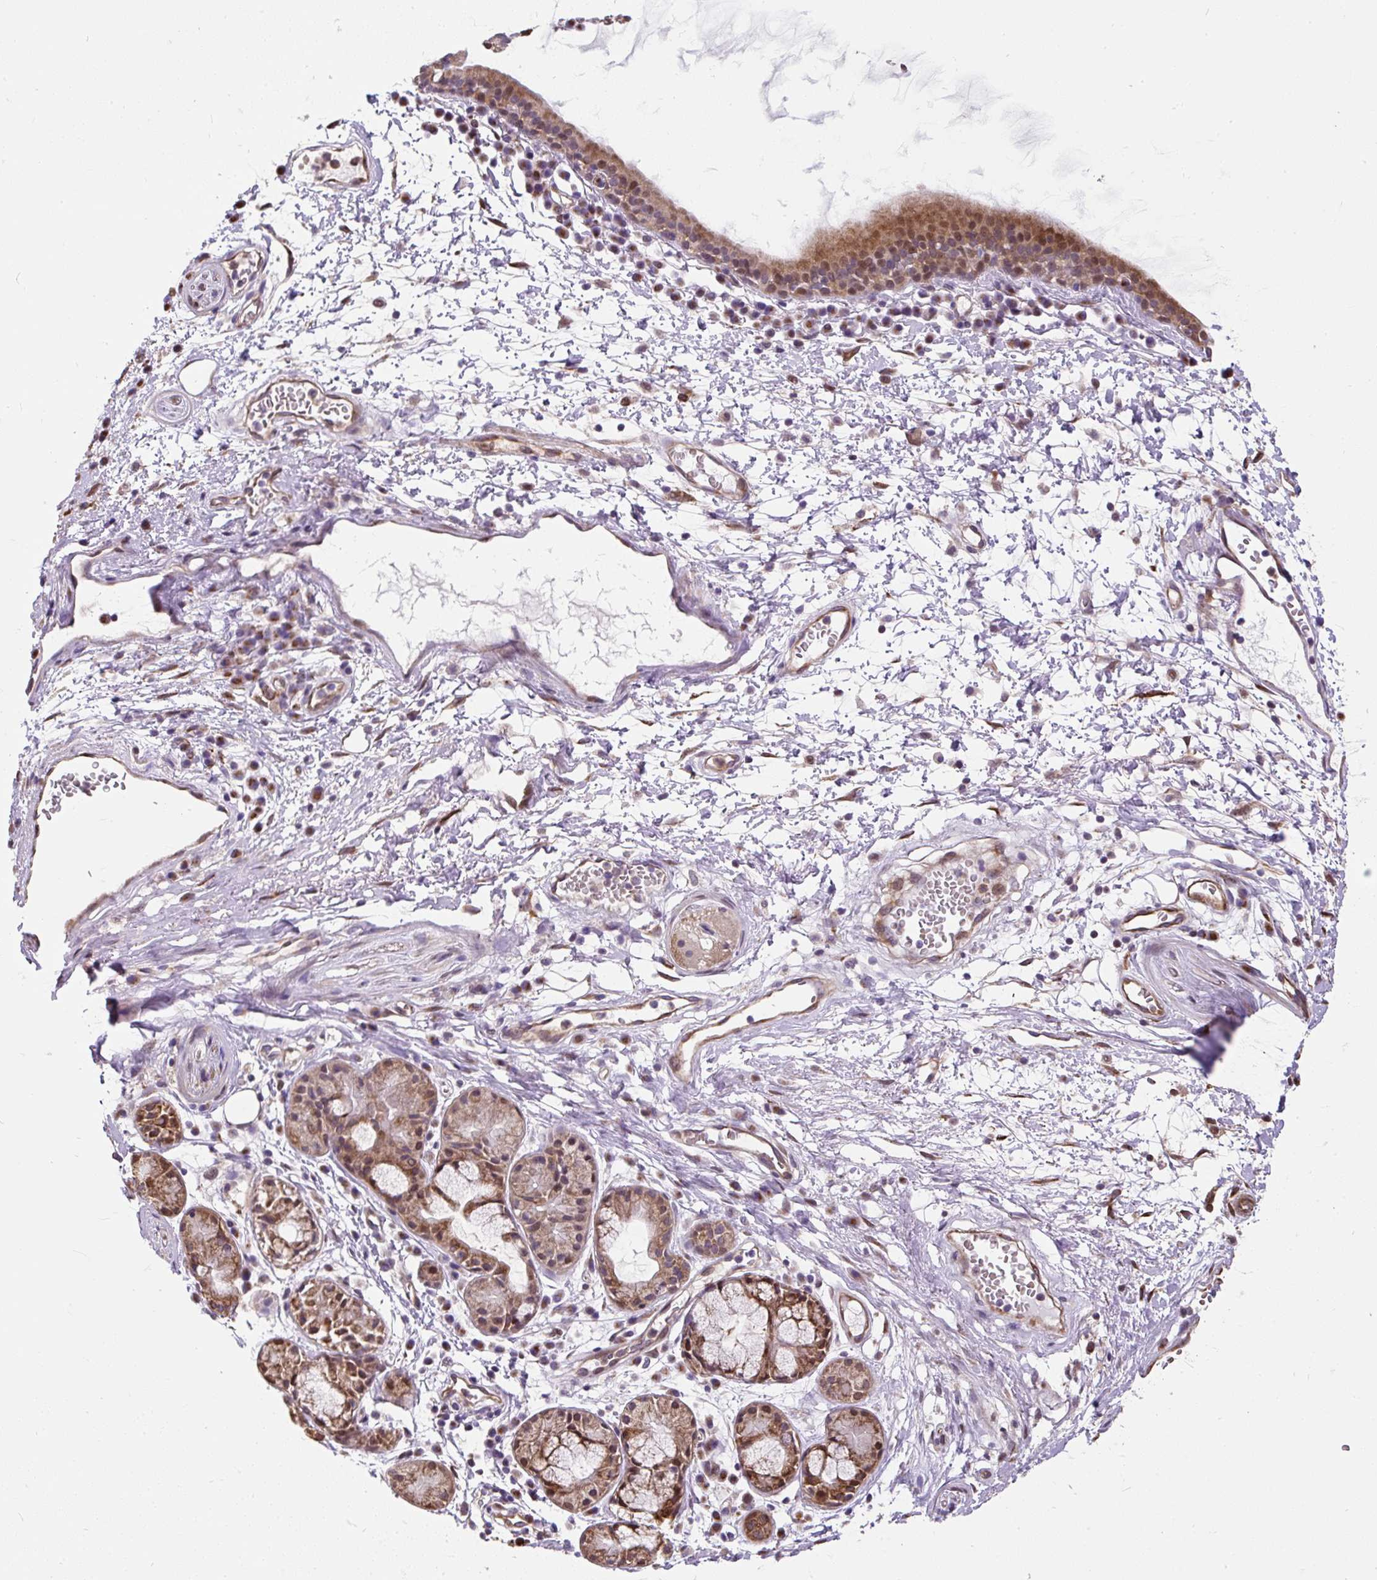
{"staining": {"intensity": "moderate", "quantity": ">75%", "location": "cytoplasmic/membranous,nuclear"}, "tissue": "nasopharynx", "cell_type": "Respiratory epithelial cells", "image_type": "normal", "snomed": [{"axis": "morphology", "description": "Normal tissue, NOS"}, {"axis": "topography", "description": "Lymph node"}, {"axis": "topography", "description": "Cartilage tissue"}, {"axis": "topography", "description": "Nasopharynx"}], "caption": "Immunohistochemistry image of unremarkable human nasopharynx stained for a protein (brown), which shows medium levels of moderate cytoplasmic/membranous,nuclear expression in approximately >75% of respiratory epithelial cells.", "gene": "PUS7L", "patient": {"sex": "male", "age": 63}}